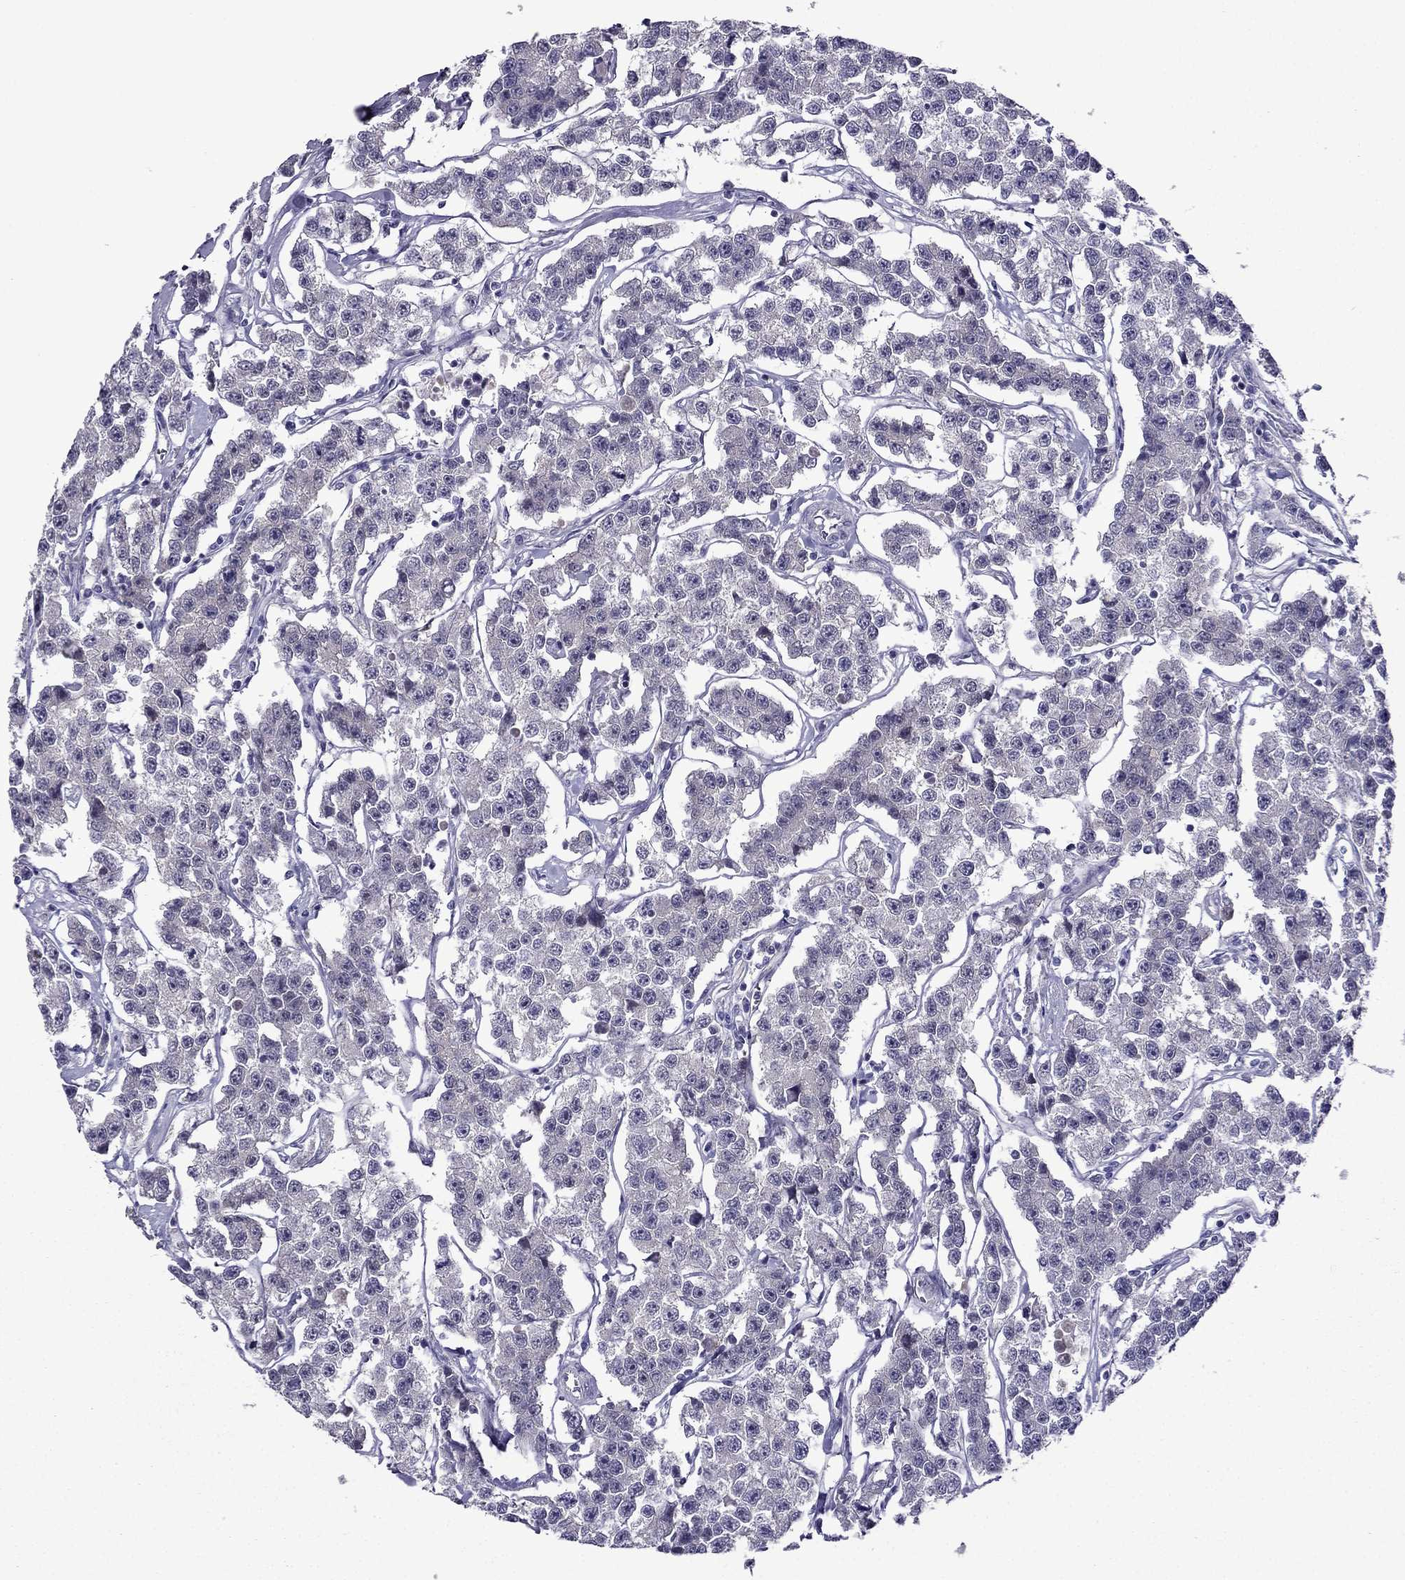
{"staining": {"intensity": "negative", "quantity": "none", "location": "none"}, "tissue": "testis cancer", "cell_type": "Tumor cells", "image_type": "cancer", "snomed": [{"axis": "morphology", "description": "Seminoma, NOS"}, {"axis": "topography", "description": "Testis"}], "caption": "High power microscopy histopathology image of an immunohistochemistry photomicrograph of seminoma (testis), revealing no significant staining in tumor cells.", "gene": "CDK5", "patient": {"sex": "male", "age": 59}}